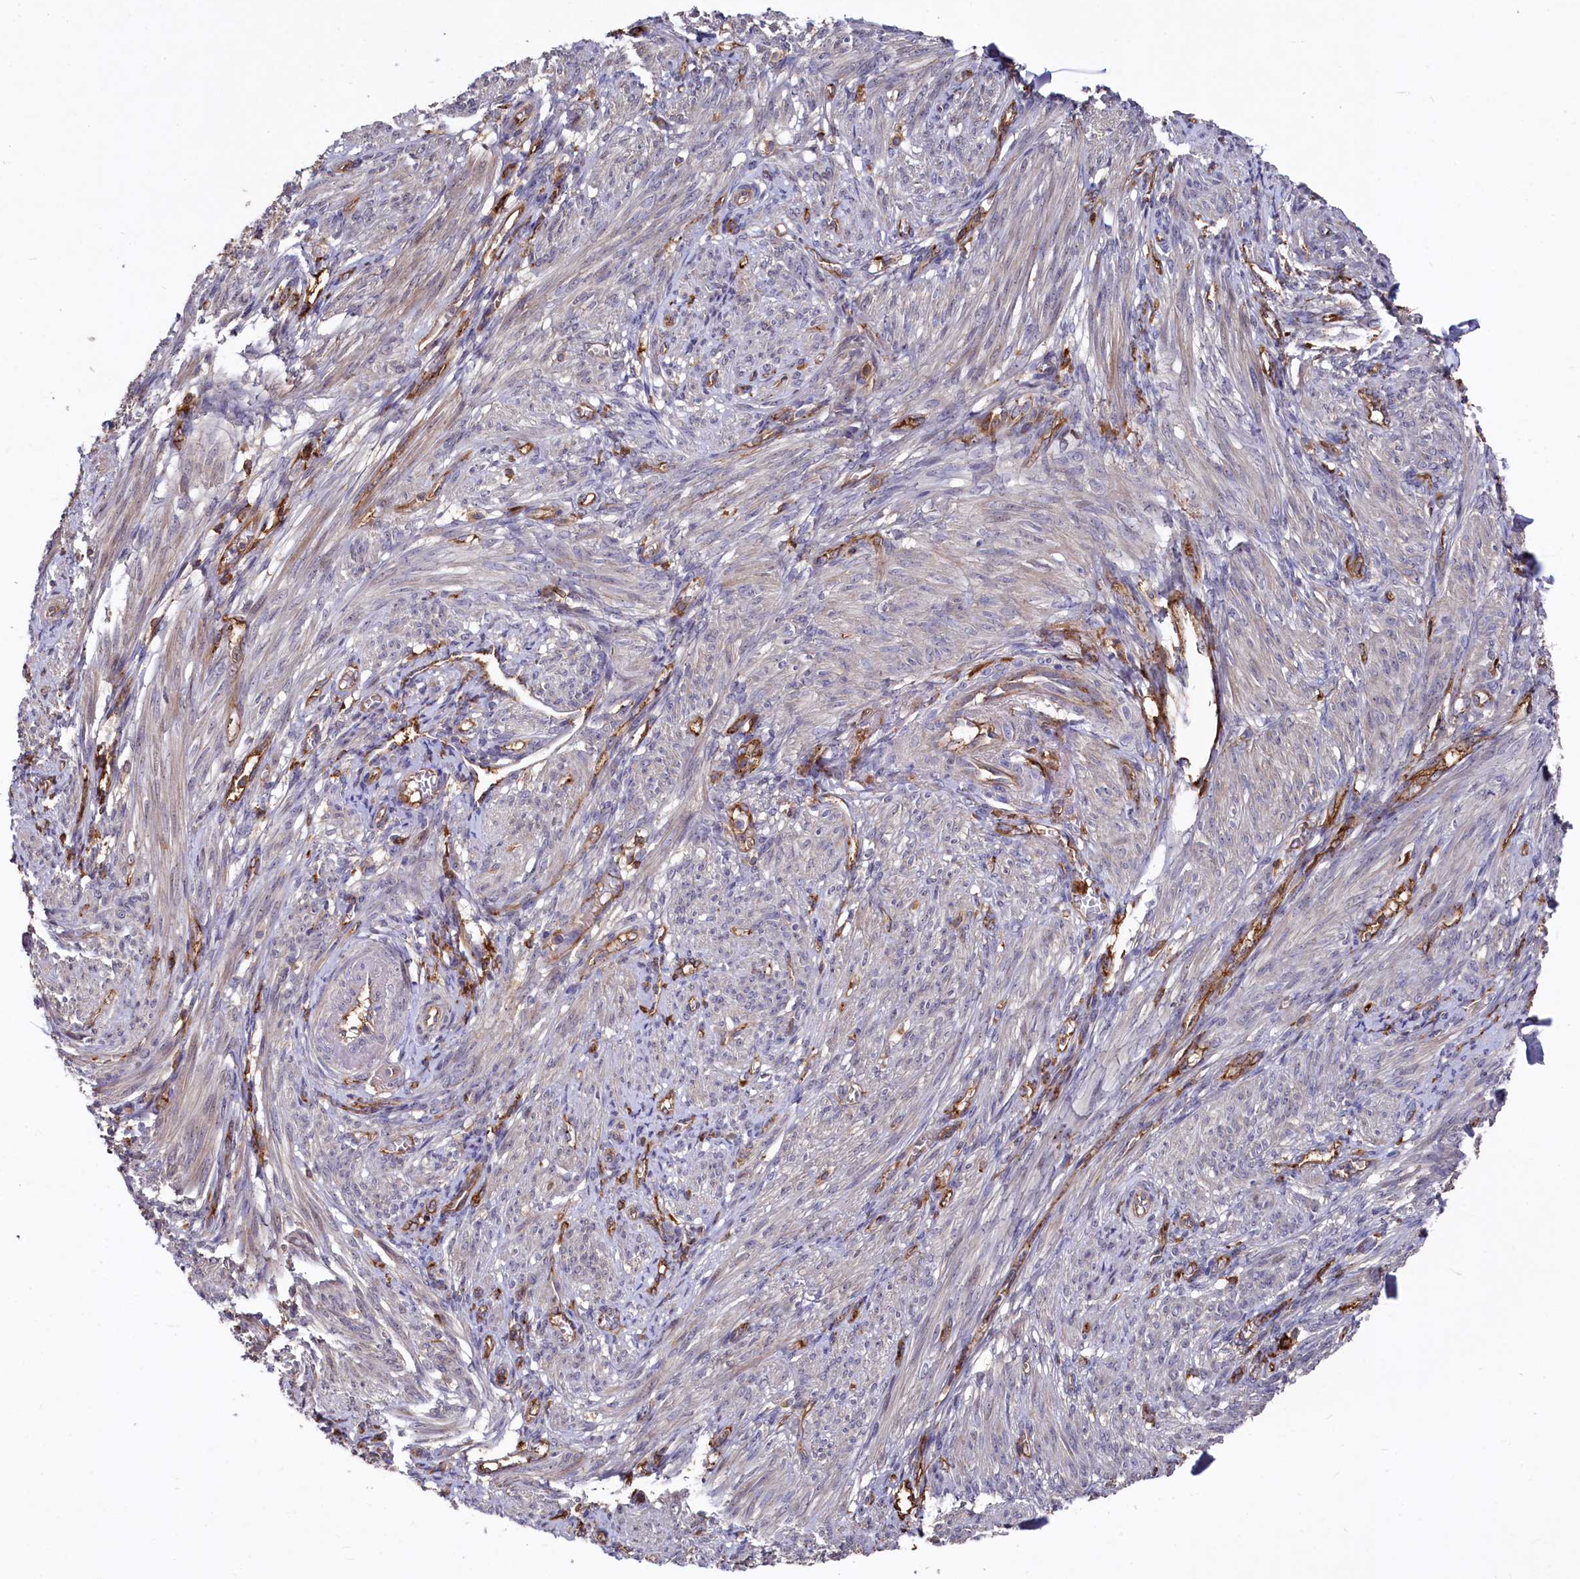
{"staining": {"intensity": "moderate", "quantity": "<25%", "location": "cytoplasmic/membranous"}, "tissue": "smooth muscle", "cell_type": "Smooth muscle cells", "image_type": "normal", "snomed": [{"axis": "morphology", "description": "Normal tissue, NOS"}, {"axis": "topography", "description": "Smooth muscle"}], "caption": "A brown stain labels moderate cytoplasmic/membranous staining of a protein in smooth muscle cells of benign smooth muscle.", "gene": "PLEKHO2", "patient": {"sex": "female", "age": 39}}